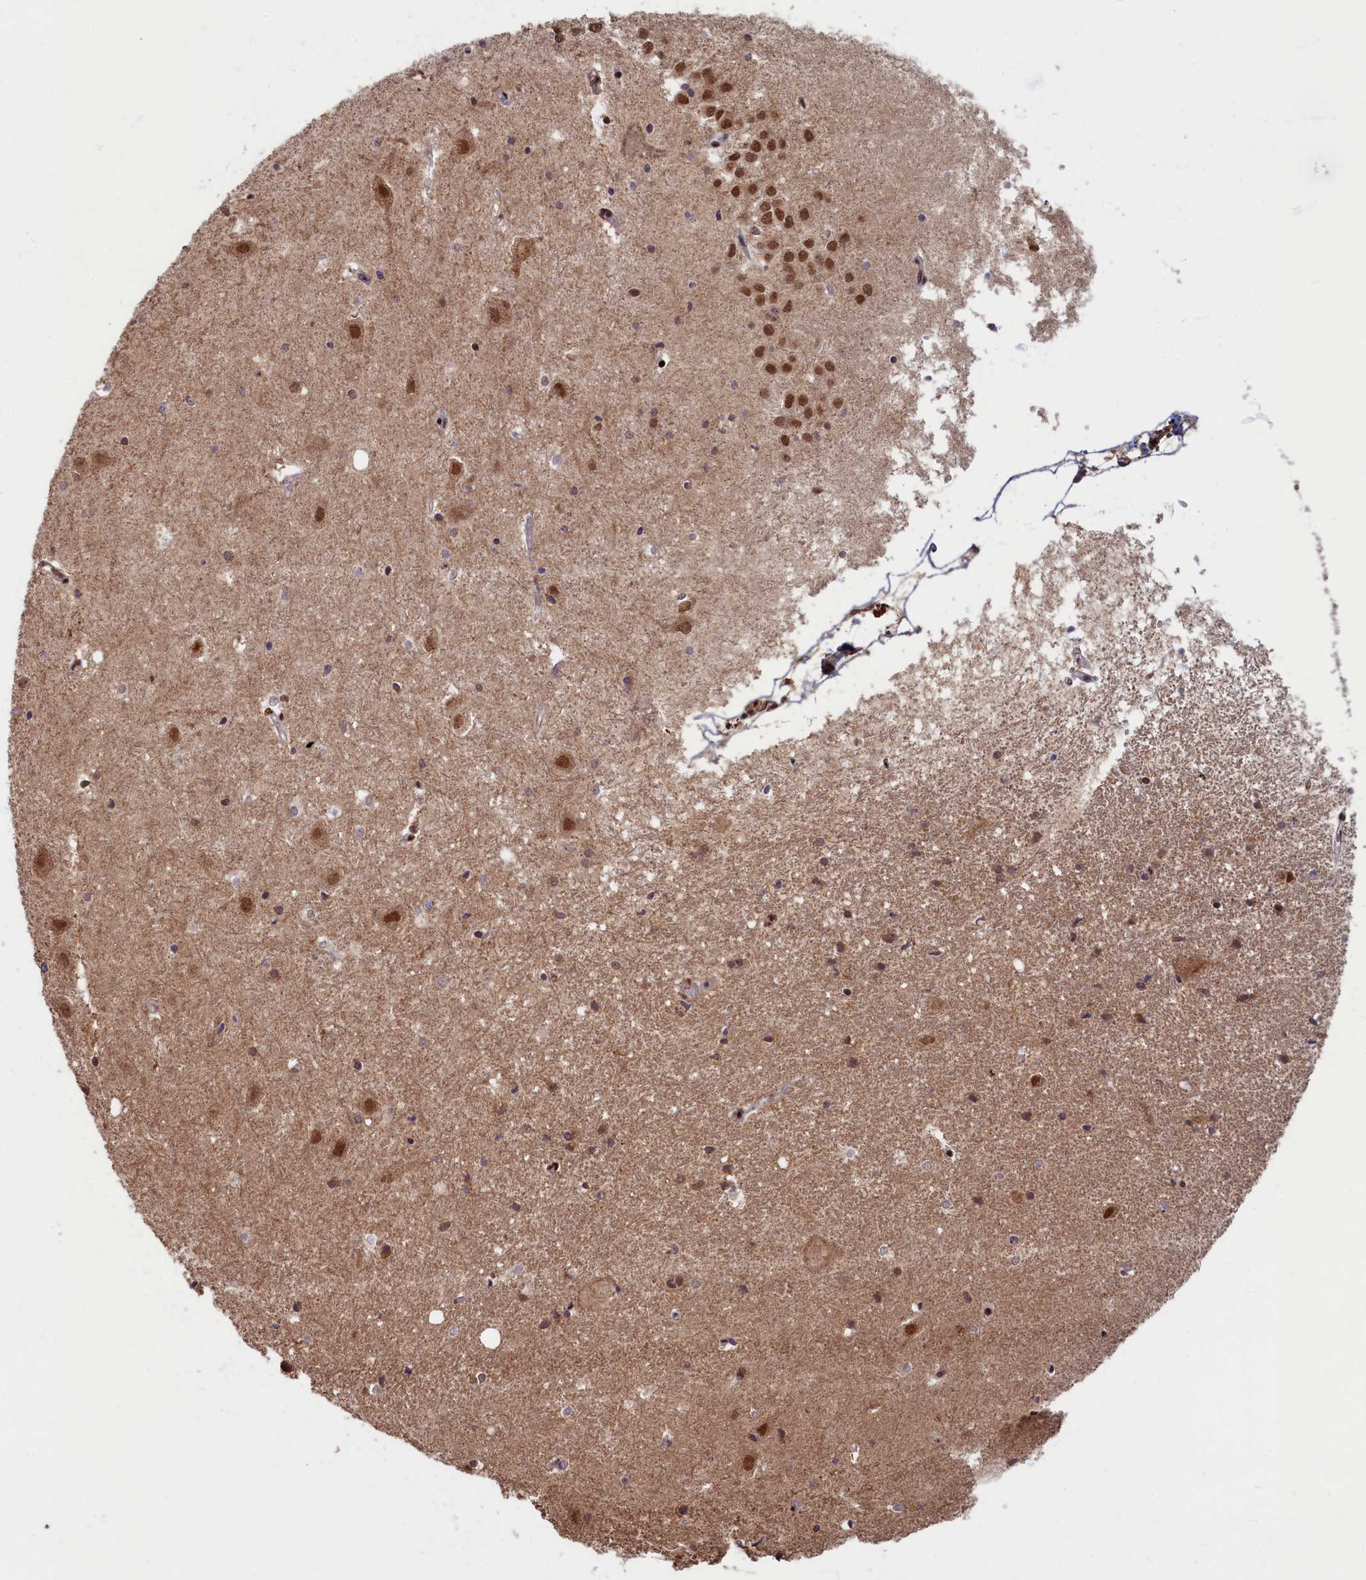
{"staining": {"intensity": "weak", "quantity": "25%-75%", "location": "cytoplasmic/membranous"}, "tissue": "hippocampus", "cell_type": "Glial cells", "image_type": "normal", "snomed": [{"axis": "morphology", "description": "Normal tissue, NOS"}, {"axis": "topography", "description": "Hippocampus"}], "caption": "High-power microscopy captured an immunohistochemistry (IHC) micrograph of benign hippocampus, revealing weak cytoplasmic/membranous expression in about 25%-75% of glial cells. (brown staining indicates protein expression, while blue staining denotes nuclei).", "gene": "BRCA1", "patient": {"sex": "female", "age": 52}}